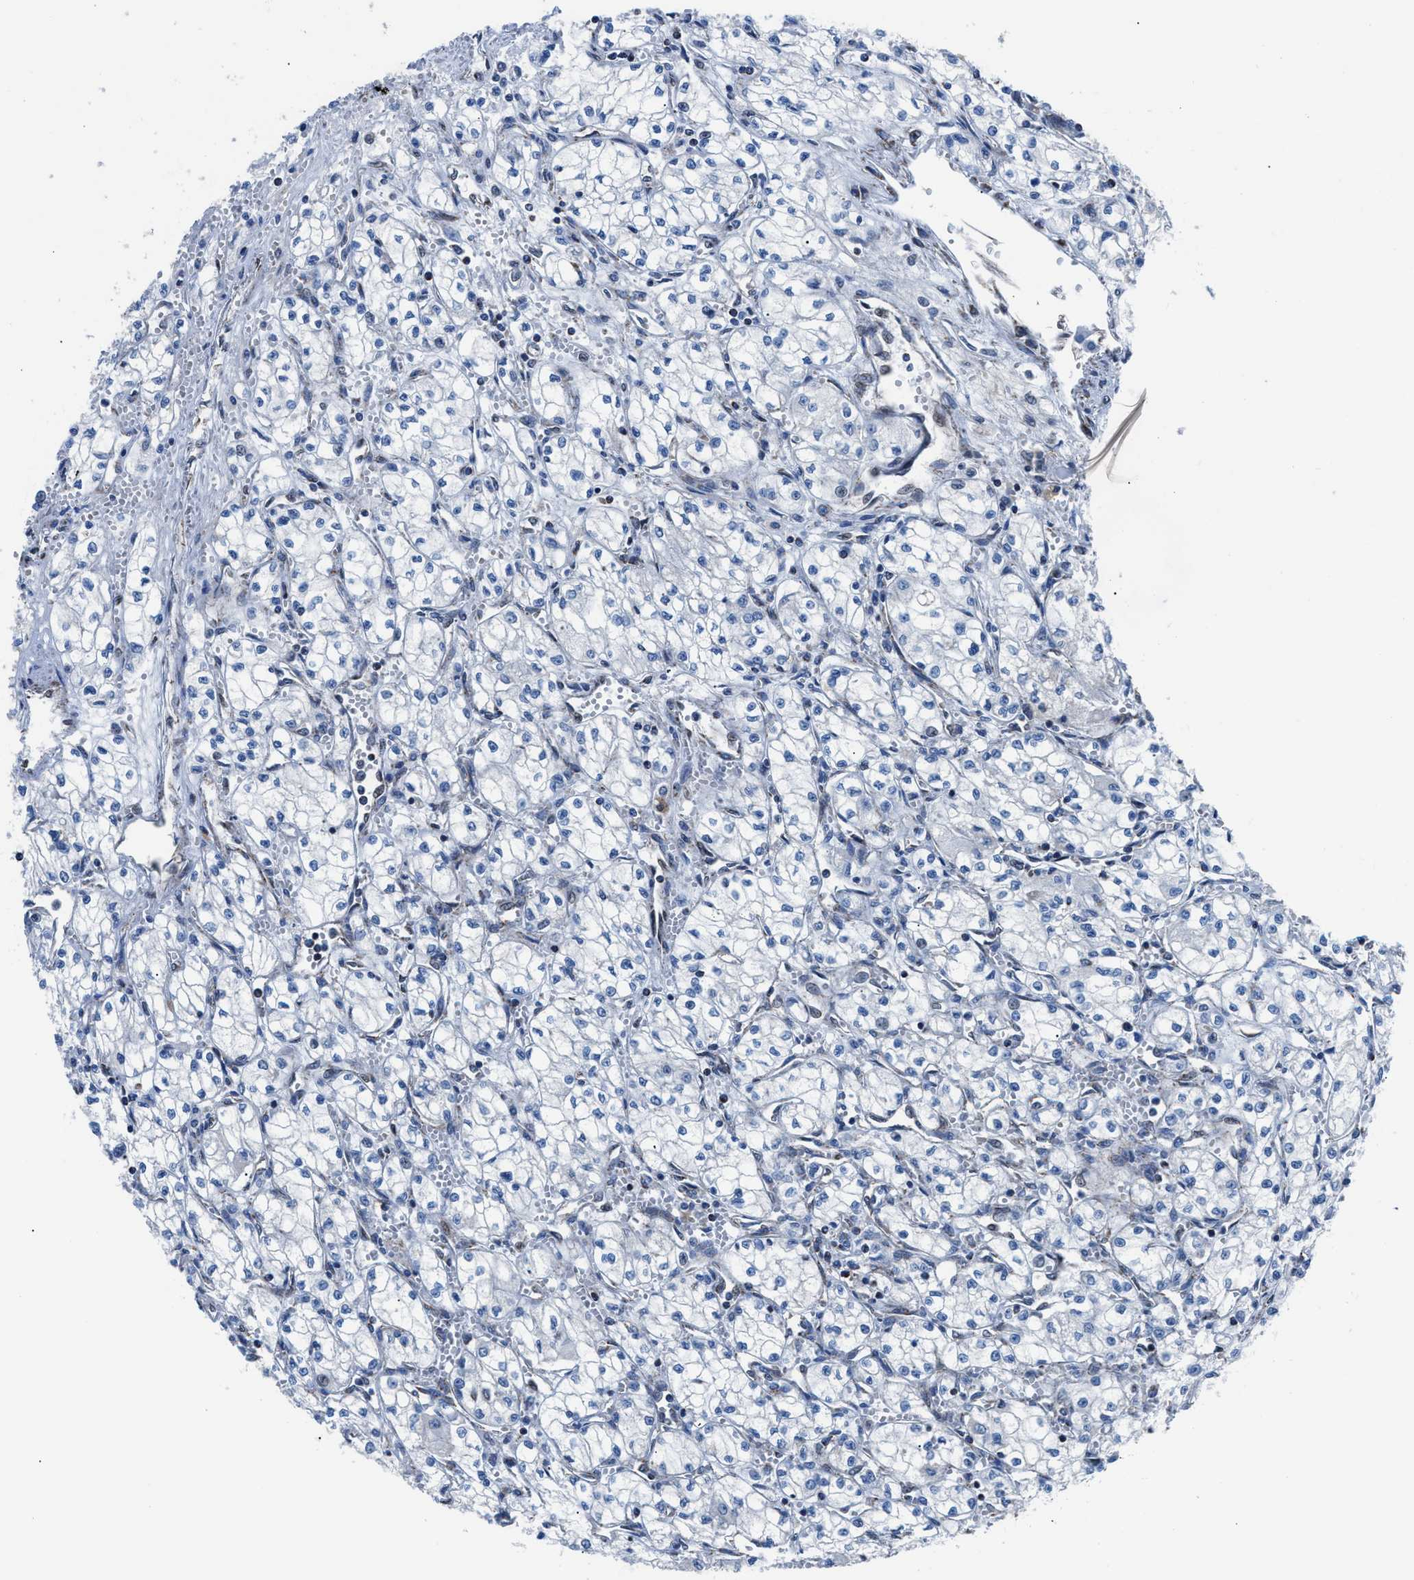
{"staining": {"intensity": "negative", "quantity": "none", "location": "none"}, "tissue": "renal cancer", "cell_type": "Tumor cells", "image_type": "cancer", "snomed": [{"axis": "morphology", "description": "Normal tissue, NOS"}, {"axis": "morphology", "description": "Adenocarcinoma, NOS"}, {"axis": "topography", "description": "Kidney"}], "caption": "Renal cancer was stained to show a protein in brown. There is no significant positivity in tumor cells.", "gene": "LMO2", "patient": {"sex": "male", "age": 59}}